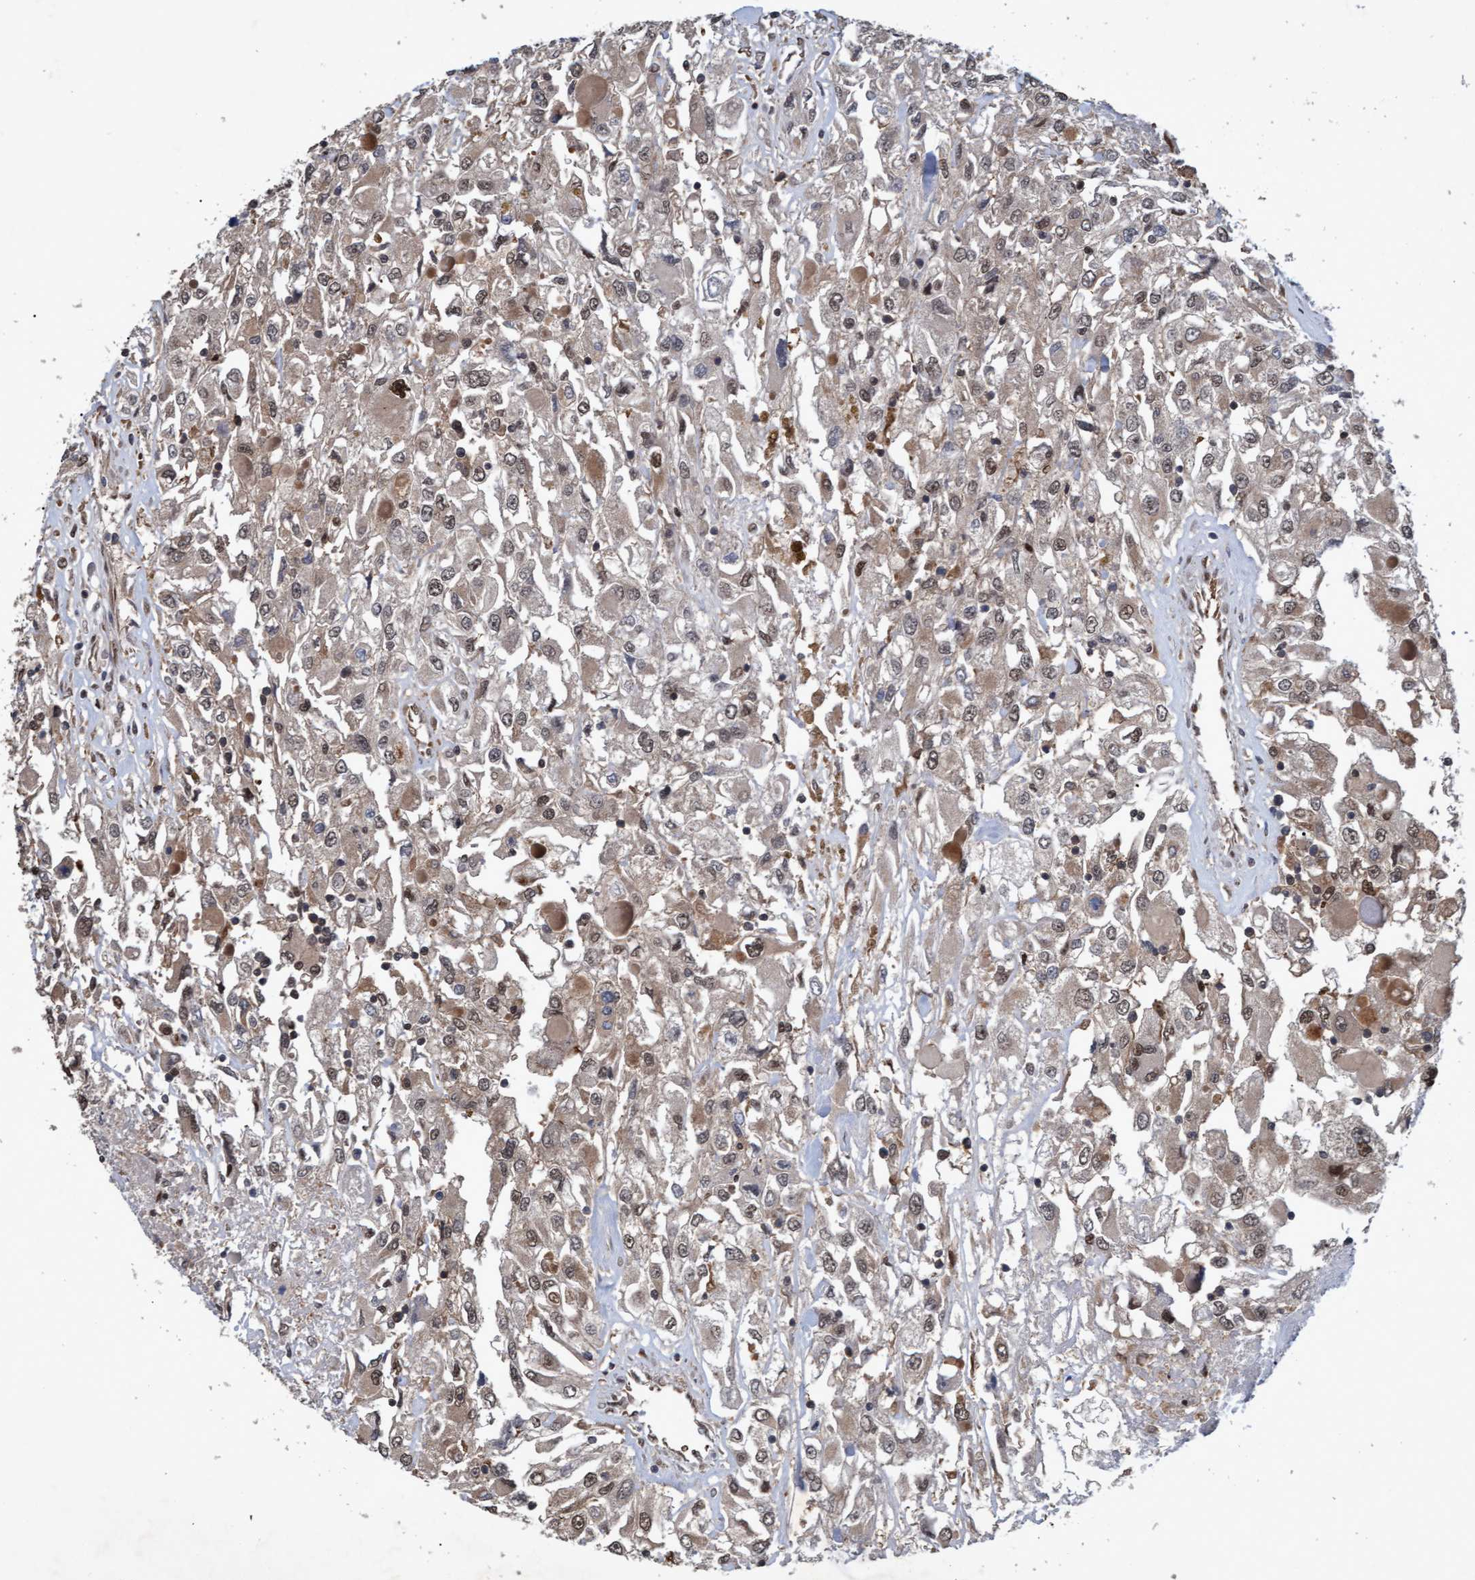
{"staining": {"intensity": "weak", "quantity": ">75%", "location": "cytoplasmic/membranous,nuclear"}, "tissue": "renal cancer", "cell_type": "Tumor cells", "image_type": "cancer", "snomed": [{"axis": "morphology", "description": "Adenocarcinoma, NOS"}, {"axis": "topography", "description": "Kidney"}], "caption": "Human renal cancer stained for a protein (brown) exhibits weak cytoplasmic/membranous and nuclear positive expression in about >75% of tumor cells.", "gene": "PSMB6", "patient": {"sex": "female", "age": 52}}